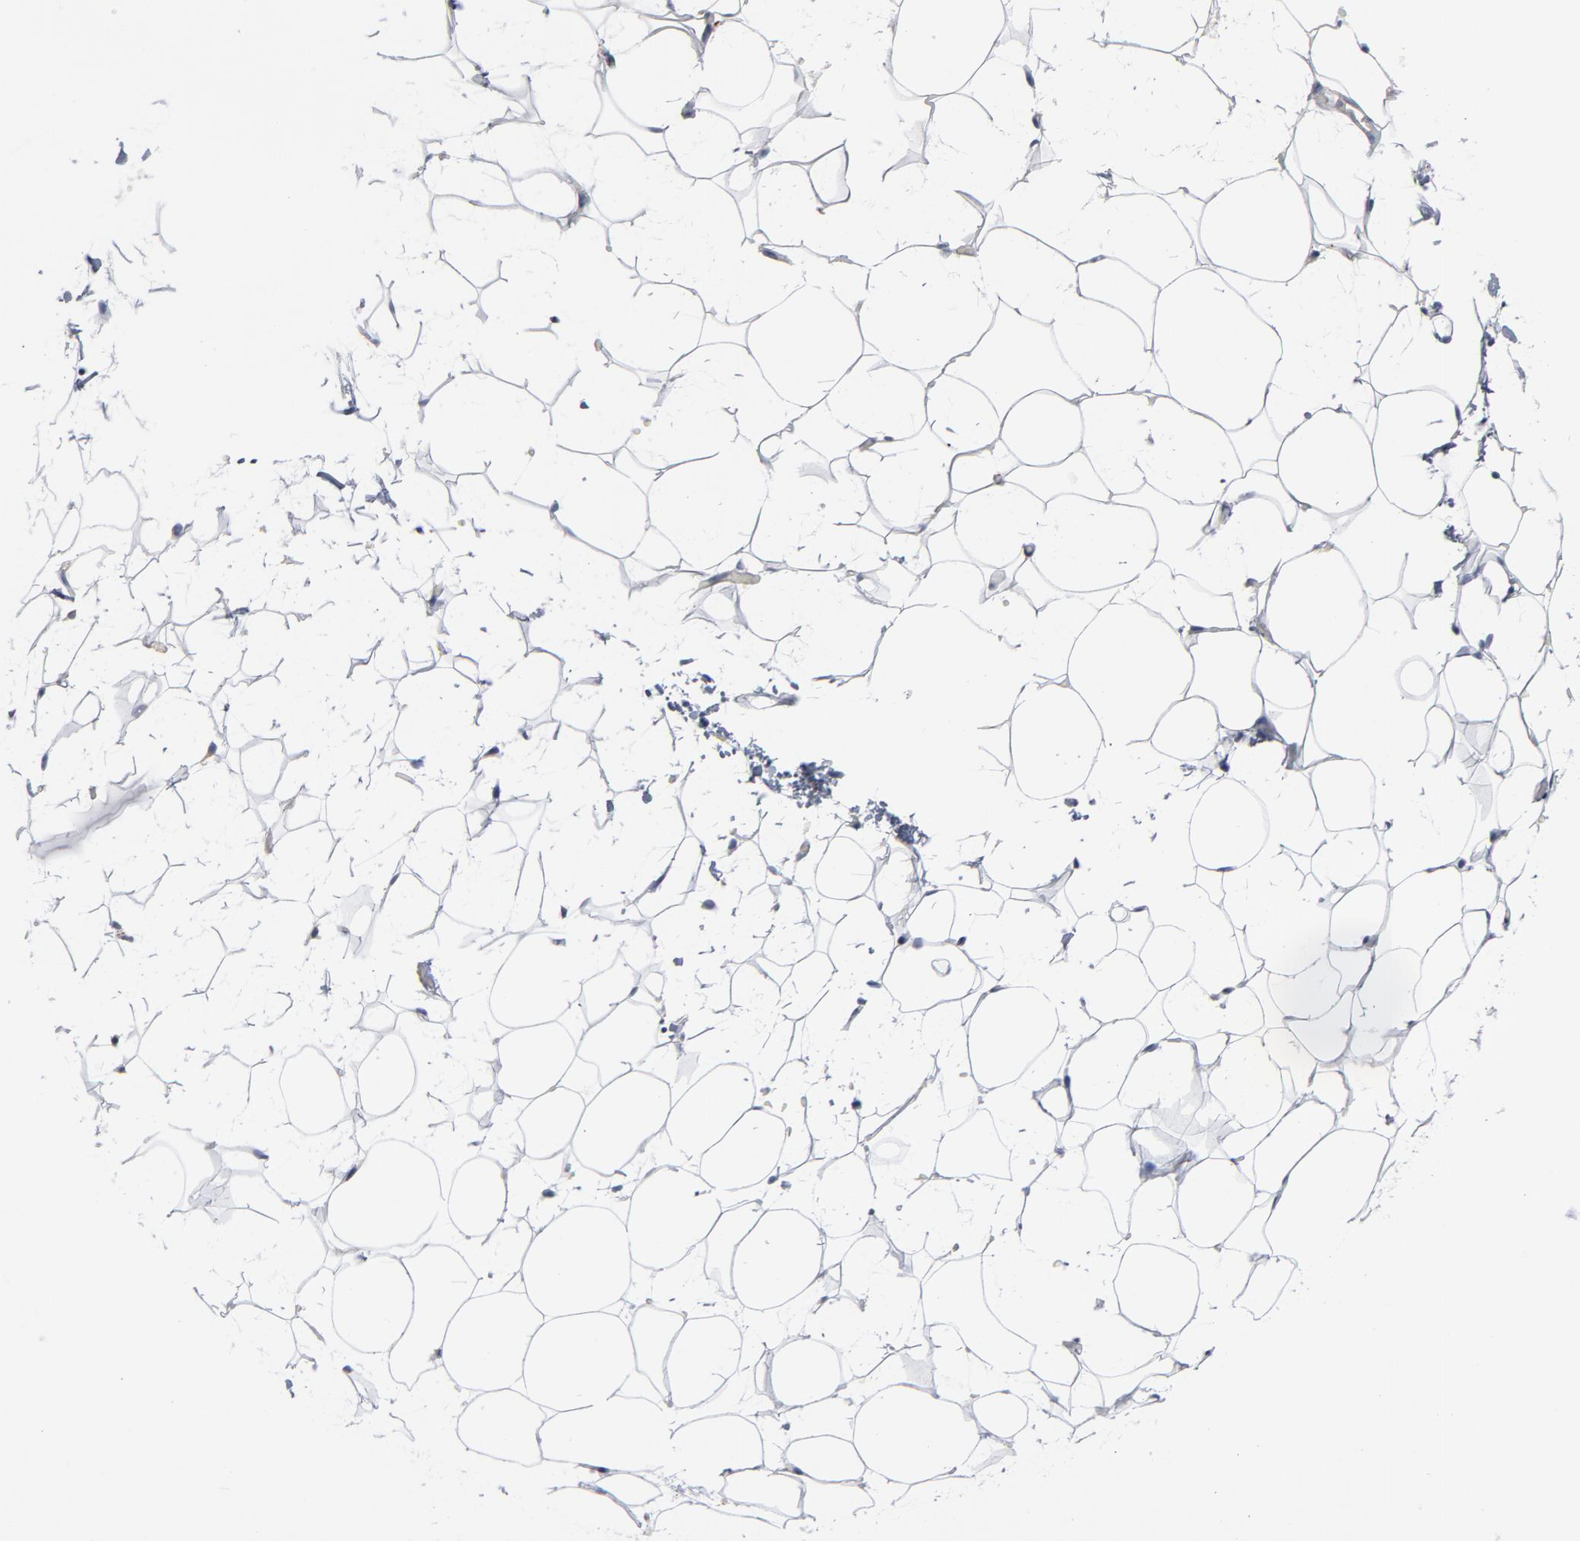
{"staining": {"intensity": "negative", "quantity": "none", "location": "none"}, "tissue": "adipose tissue", "cell_type": "Adipocytes", "image_type": "normal", "snomed": [{"axis": "morphology", "description": "Normal tissue, NOS"}, {"axis": "morphology", "description": "Fibrosis, NOS"}, {"axis": "topography", "description": "Breast"}], "caption": "An immunohistochemistry (IHC) histopathology image of benign adipose tissue is shown. There is no staining in adipocytes of adipose tissue. (Brightfield microscopy of DAB immunohistochemistry at high magnification).", "gene": "OXA1L", "patient": {"sex": "female", "age": 24}}